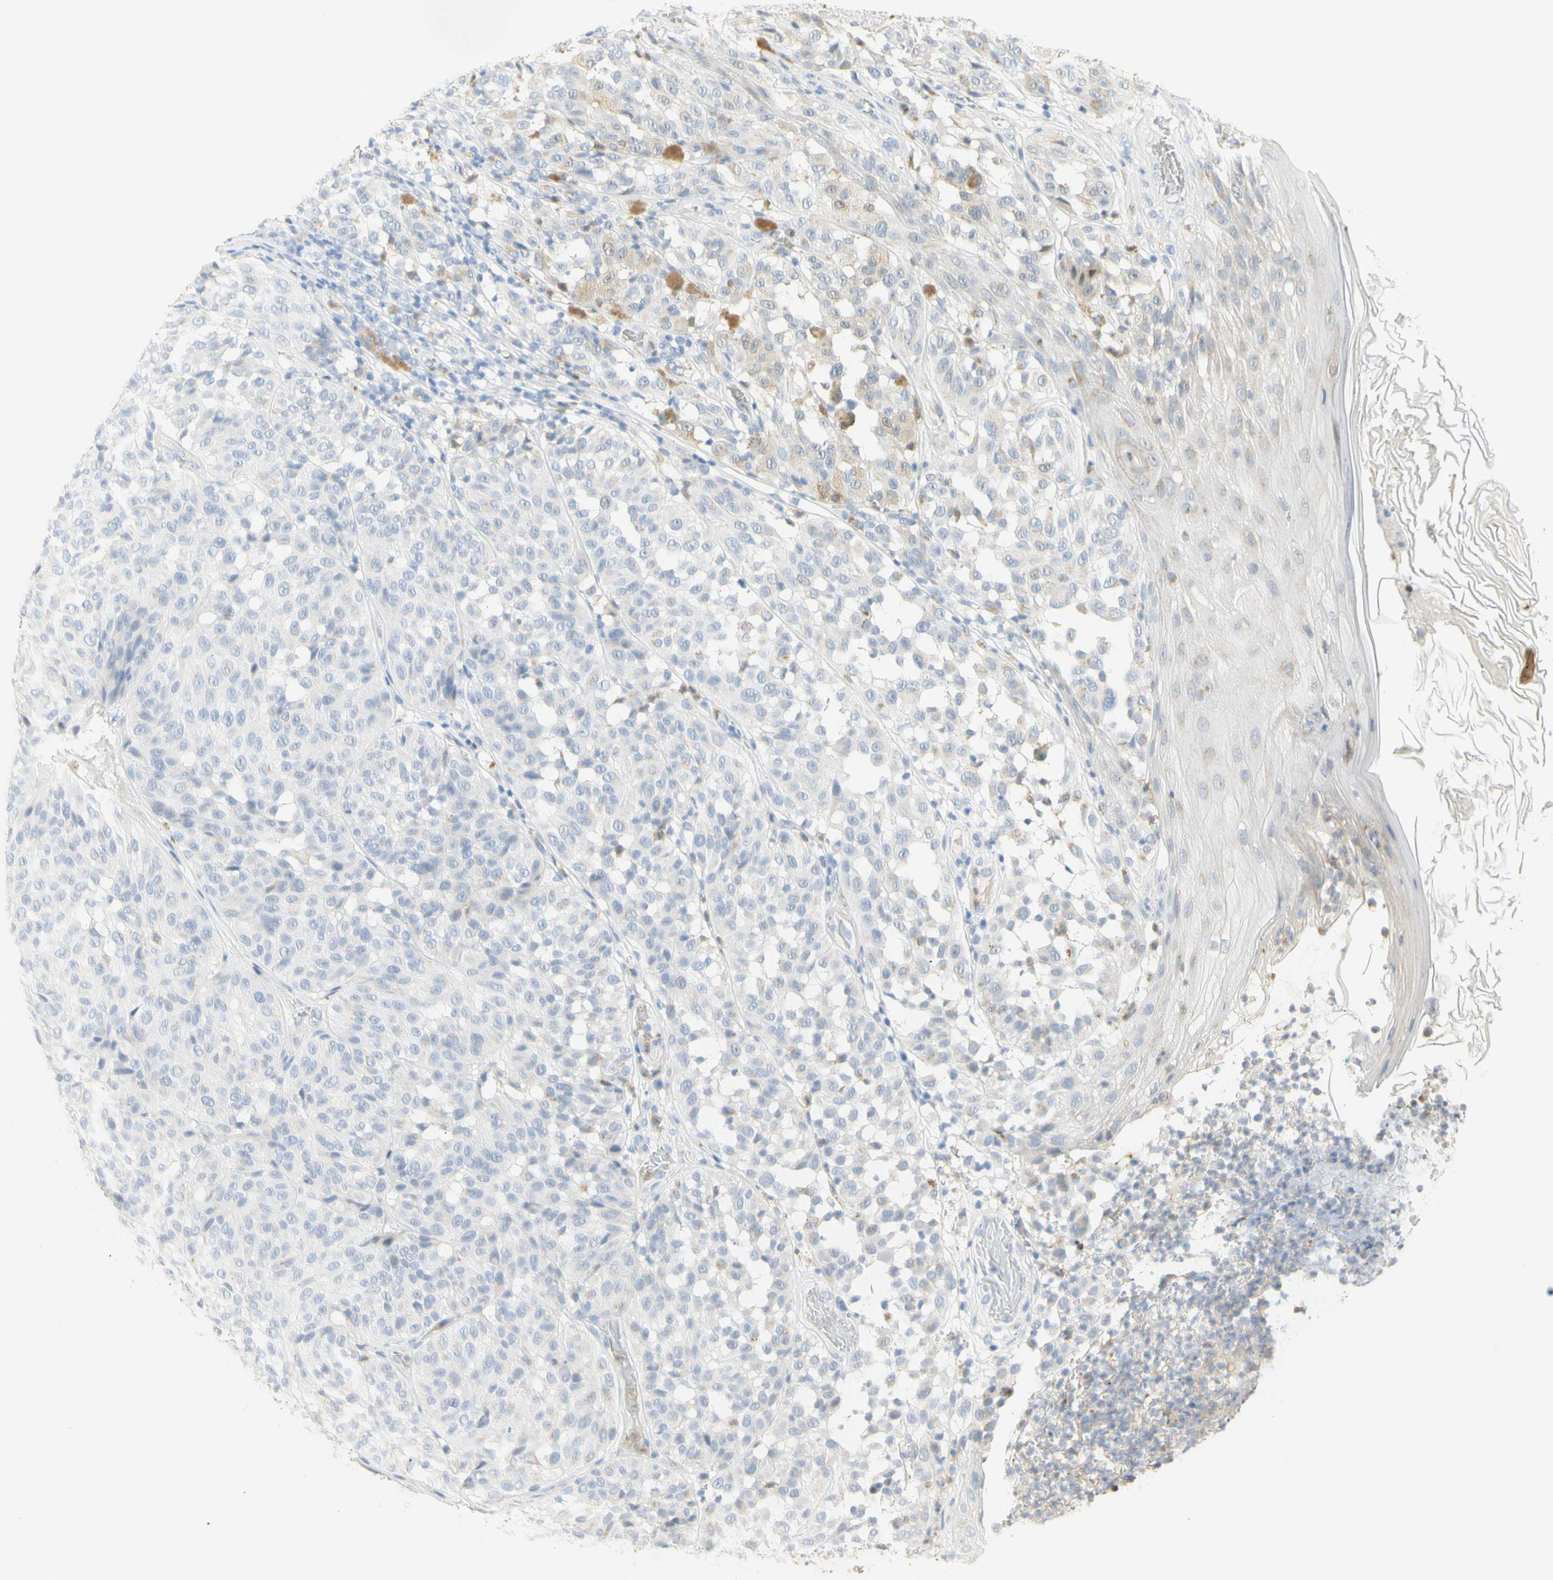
{"staining": {"intensity": "negative", "quantity": "none", "location": "none"}, "tissue": "melanoma", "cell_type": "Tumor cells", "image_type": "cancer", "snomed": [{"axis": "morphology", "description": "Malignant melanoma, NOS"}, {"axis": "topography", "description": "Skin"}], "caption": "High power microscopy image of an IHC histopathology image of melanoma, revealing no significant staining in tumor cells.", "gene": "B4GALNT3", "patient": {"sex": "female", "age": 46}}